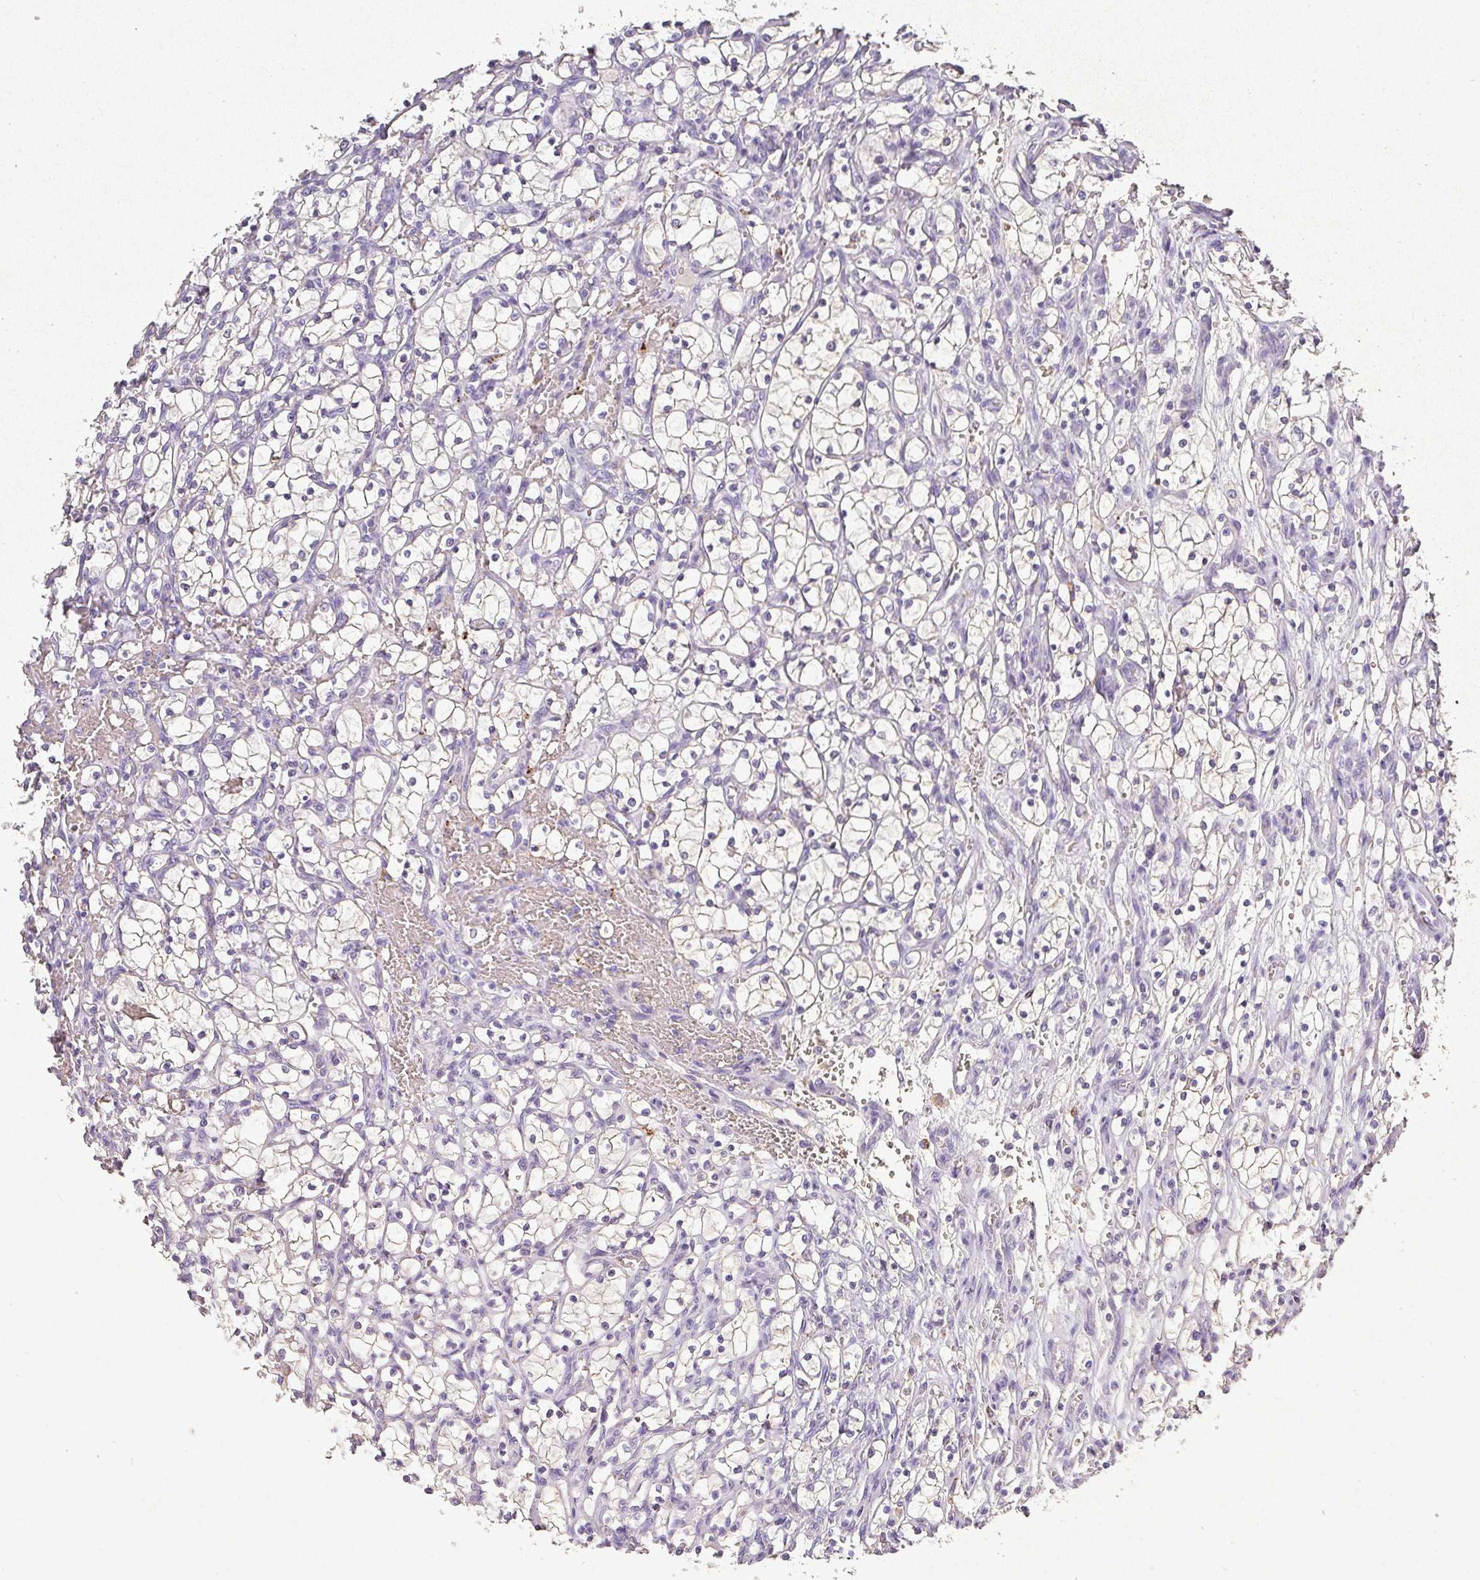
{"staining": {"intensity": "negative", "quantity": "none", "location": "none"}, "tissue": "renal cancer", "cell_type": "Tumor cells", "image_type": "cancer", "snomed": [{"axis": "morphology", "description": "Adenocarcinoma, NOS"}, {"axis": "topography", "description": "Kidney"}], "caption": "DAB (3,3'-diaminobenzidine) immunohistochemical staining of human adenocarcinoma (renal) reveals no significant expression in tumor cells.", "gene": "RPS2", "patient": {"sex": "female", "age": 69}}